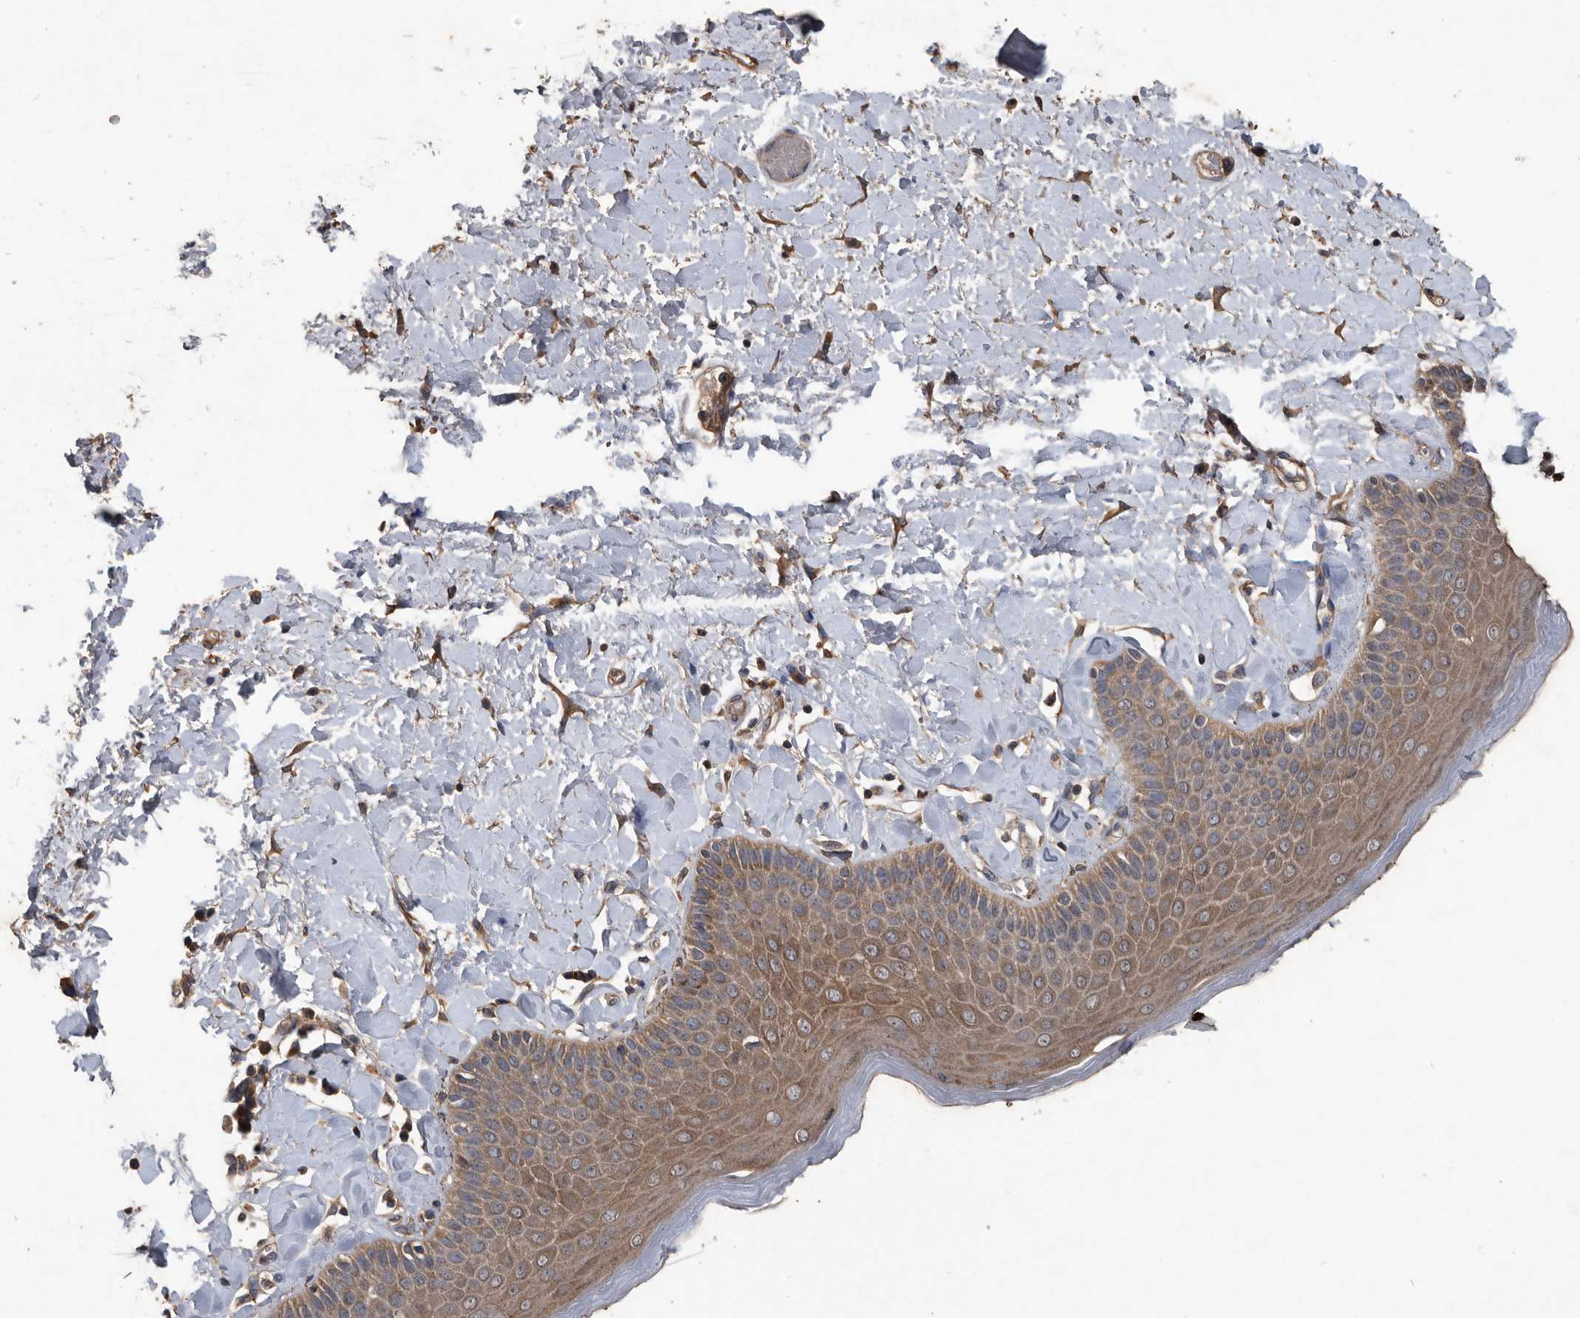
{"staining": {"intensity": "moderate", "quantity": "25%-75%", "location": "cytoplasmic/membranous"}, "tissue": "skin", "cell_type": "Epidermal cells", "image_type": "normal", "snomed": [{"axis": "morphology", "description": "Normal tissue, NOS"}, {"axis": "topography", "description": "Anal"}], "caption": "Protein expression analysis of benign skin exhibits moderate cytoplasmic/membranous staining in approximately 25%-75% of epidermal cells.", "gene": "NRBP1", "patient": {"sex": "male", "age": 69}}